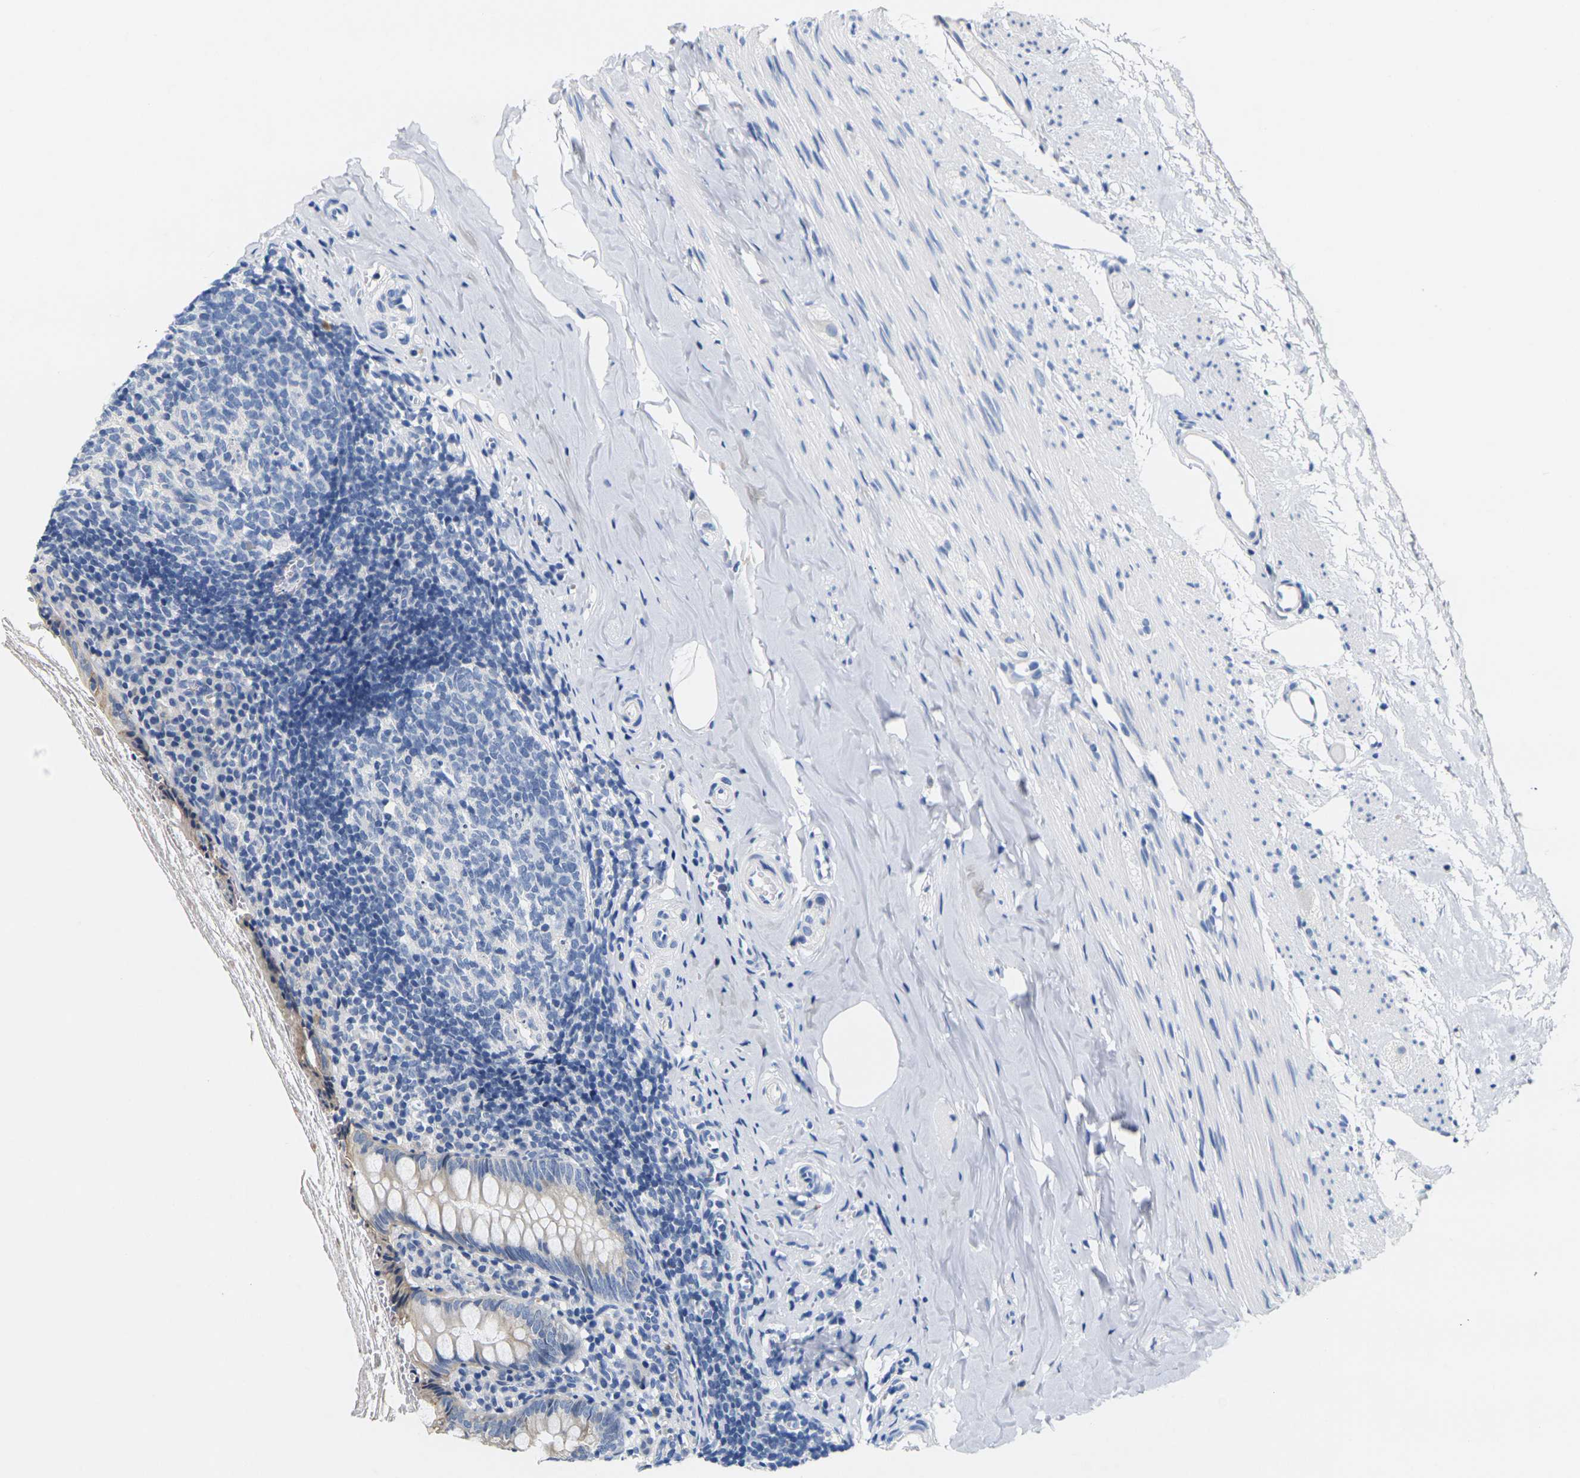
{"staining": {"intensity": "moderate", "quantity": "25%-75%", "location": "cytoplasmic/membranous"}, "tissue": "appendix", "cell_type": "Glandular cells", "image_type": "normal", "snomed": [{"axis": "morphology", "description": "Normal tissue, NOS"}, {"axis": "topography", "description": "Appendix"}], "caption": "Immunohistochemistry staining of benign appendix, which reveals medium levels of moderate cytoplasmic/membranous staining in about 25%-75% of glandular cells indicating moderate cytoplasmic/membranous protein expression. The staining was performed using DAB (brown) for protein detection and nuclei were counterstained in hematoxylin (blue).", "gene": "NOCT", "patient": {"sex": "female", "age": 10}}